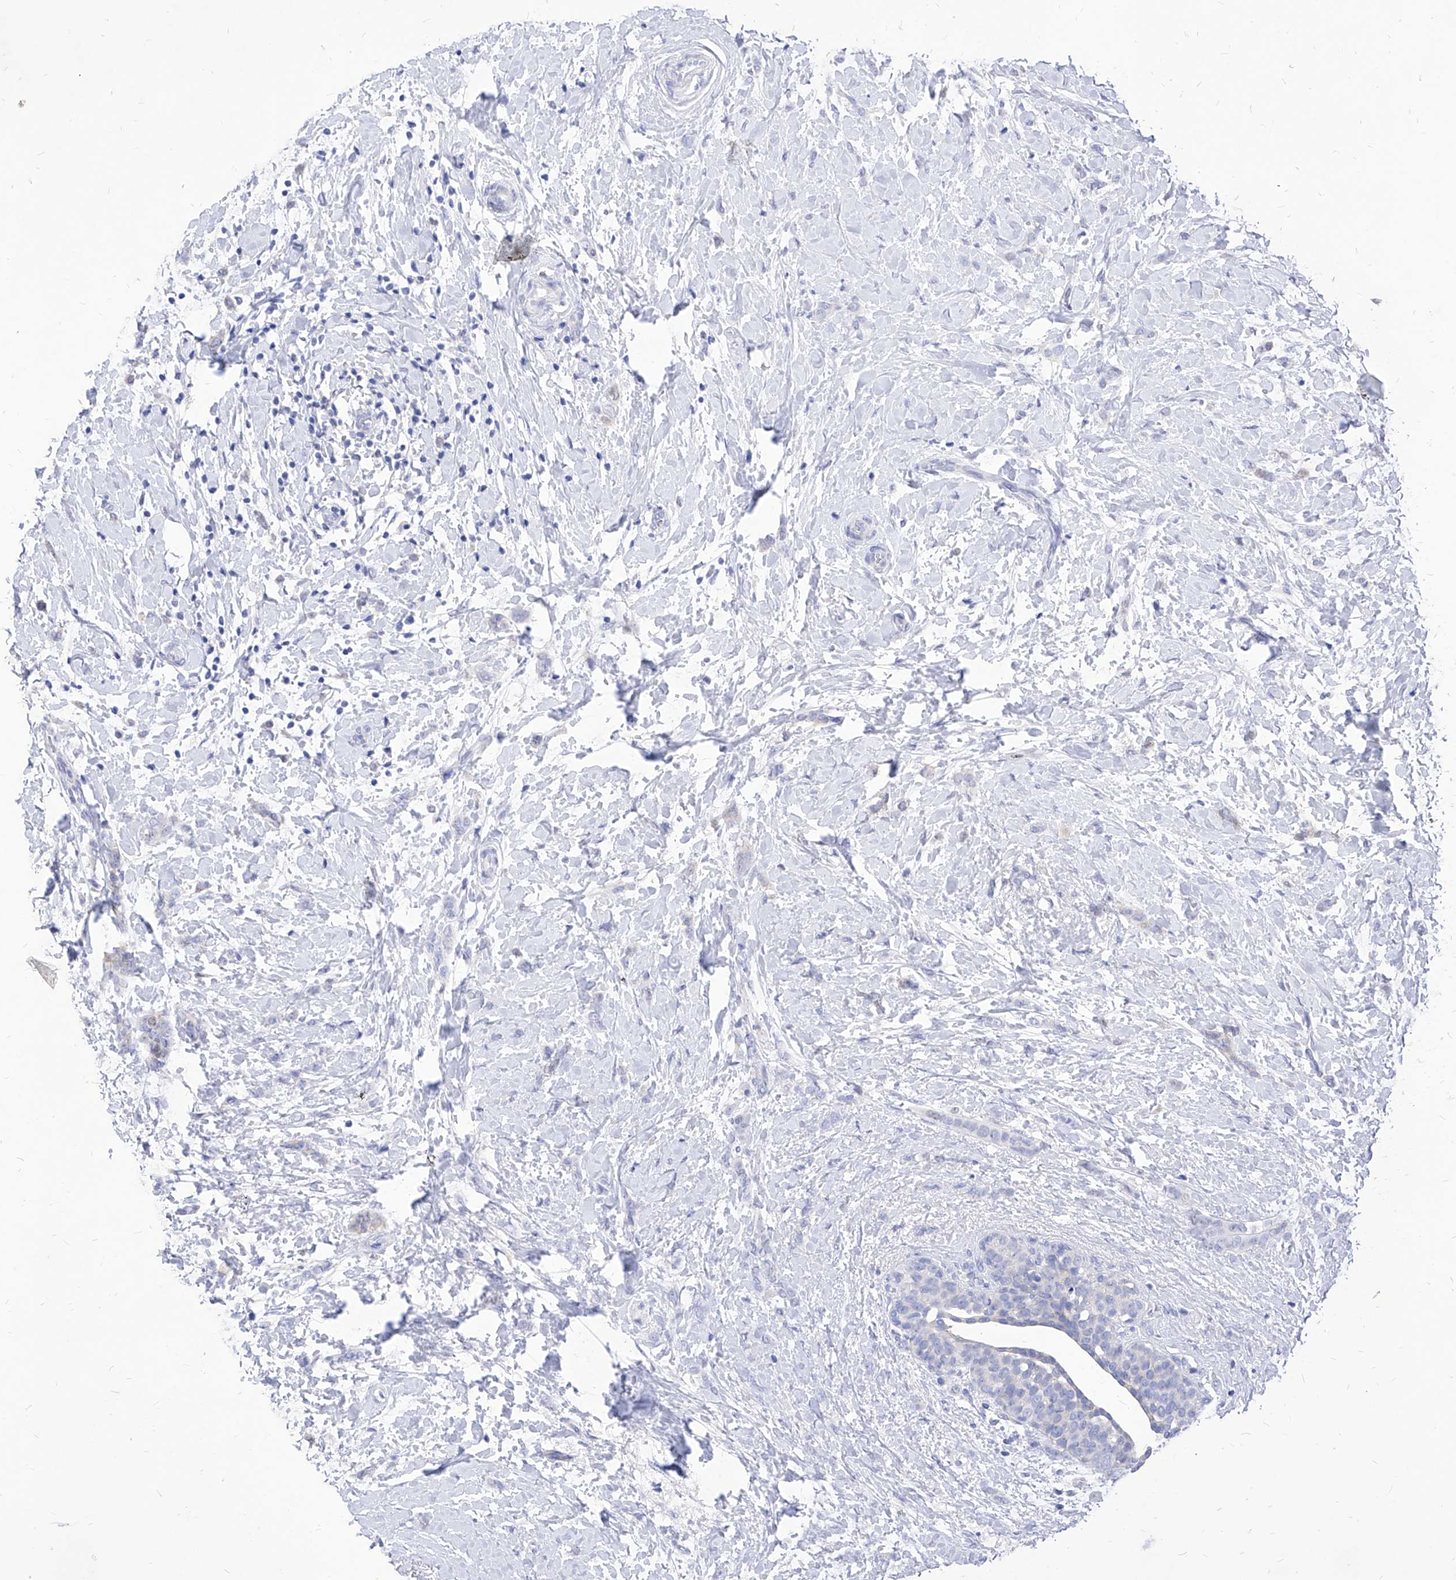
{"staining": {"intensity": "negative", "quantity": "none", "location": "none"}, "tissue": "breast cancer", "cell_type": "Tumor cells", "image_type": "cancer", "snomed": [{"axis": "morphology", "description": "Lobular carcinoma, in situ"}, {"axis": "morphology", "description": "Lobular carcinoma"}, {"axis": "topography", "description": "Breast"}], "caption": "Immunohistochemistry (IHC) image of breast cancer stained for a protein (brown), which exhibits no positivity in tumor cells.", "gene": "VAX1", "patient": {"sex": "female", "age": 41}}